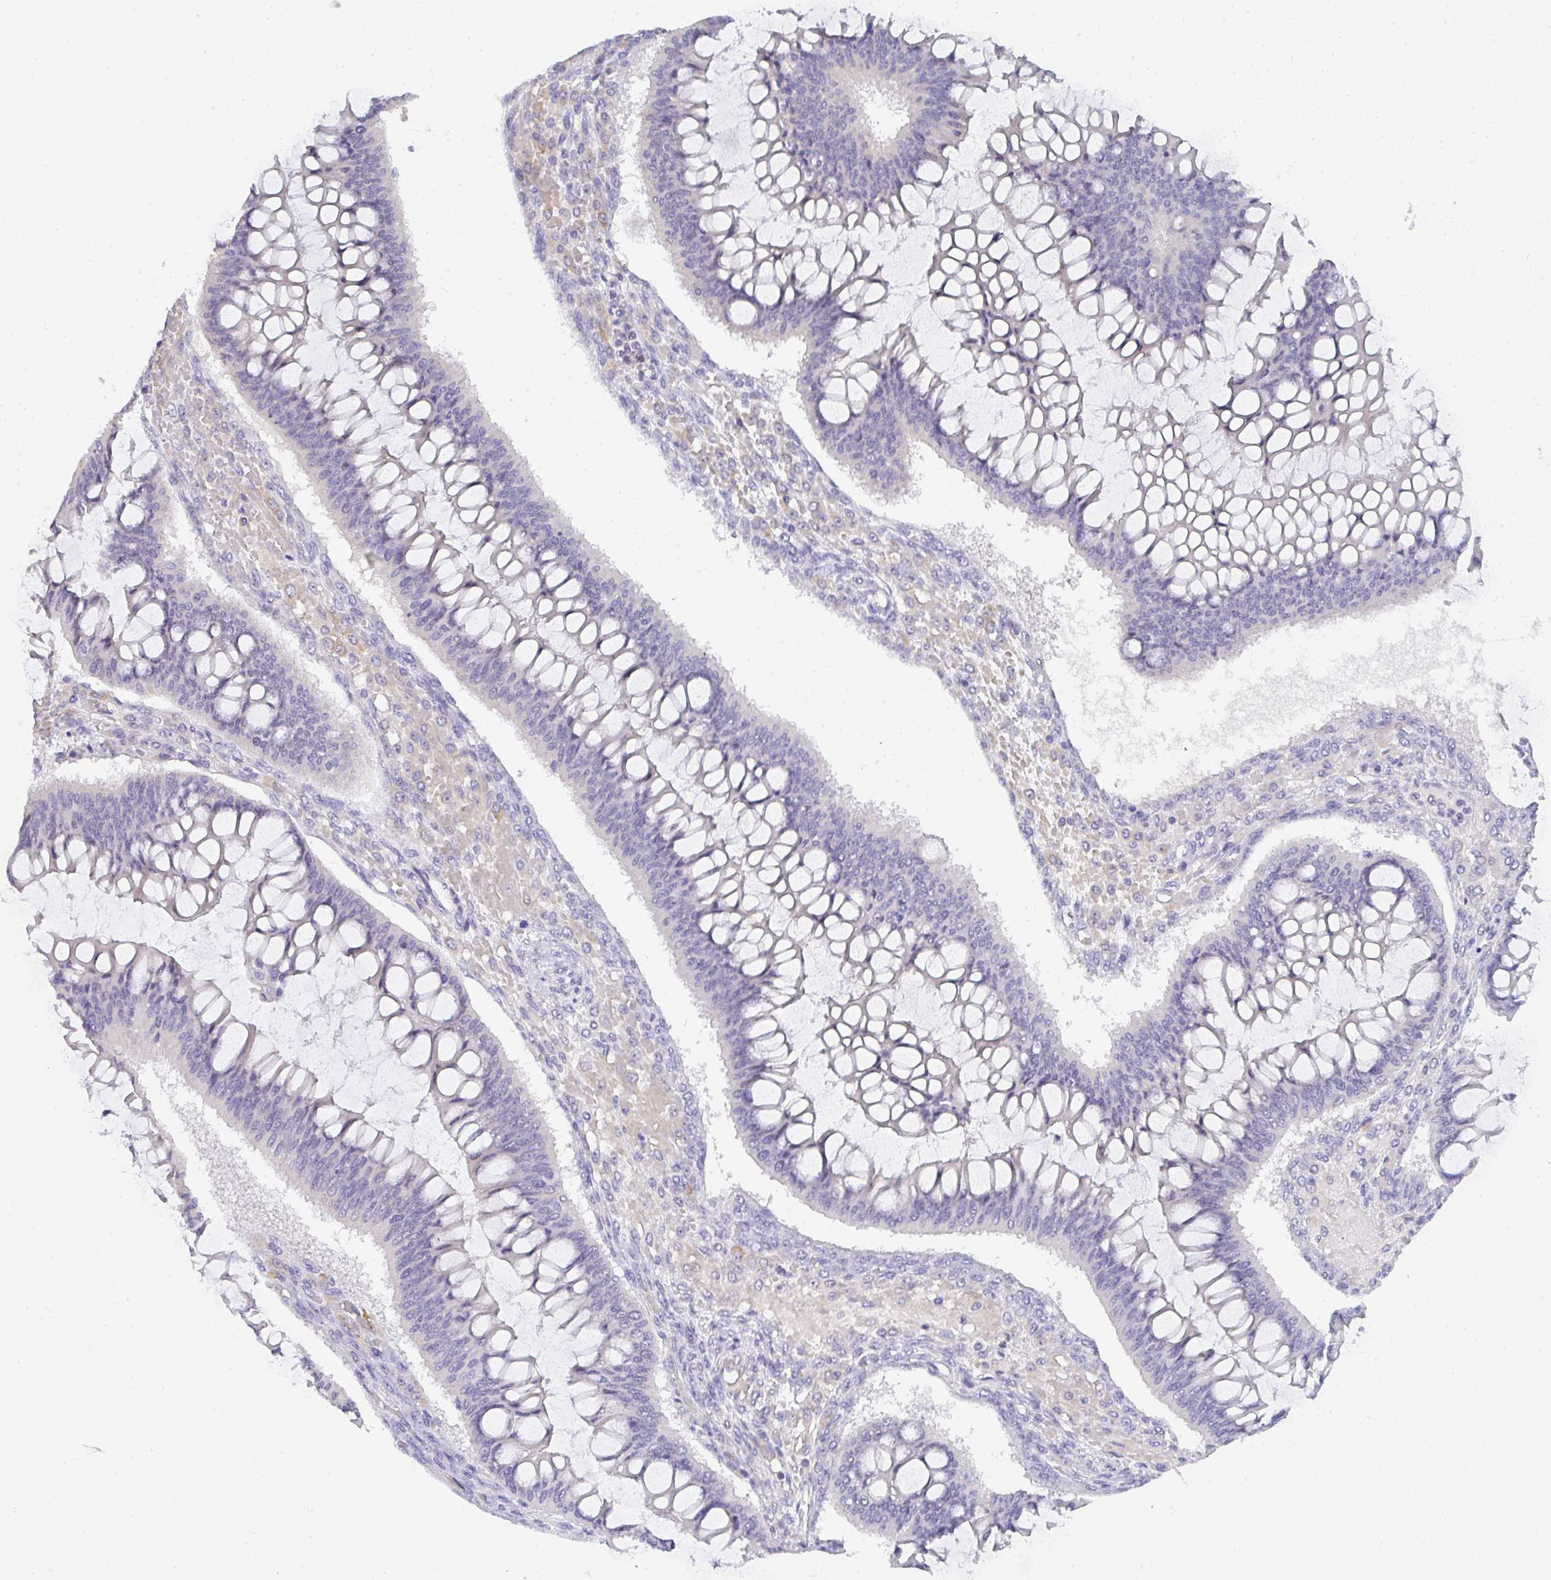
{"staining": {"intensity": "negative", "quantity": "none", "location": "none"}, "tissue": "ovarian cancer", "cell_type": "Tumor cells", "image_type": "cancer", "snomed": [{"axis": "morphology", "description": "Cystadenocarcinoma, mucinous, NOS"}, {"axis": "topography", "description": "Ovary"}], "caption": "Immunohistochemistry of ovarian mucinous cystadenocarcinoma displays no expression in tumor cells.", "gene": "CACNA1S", "patient": {"sex": "female", "age": 73}}